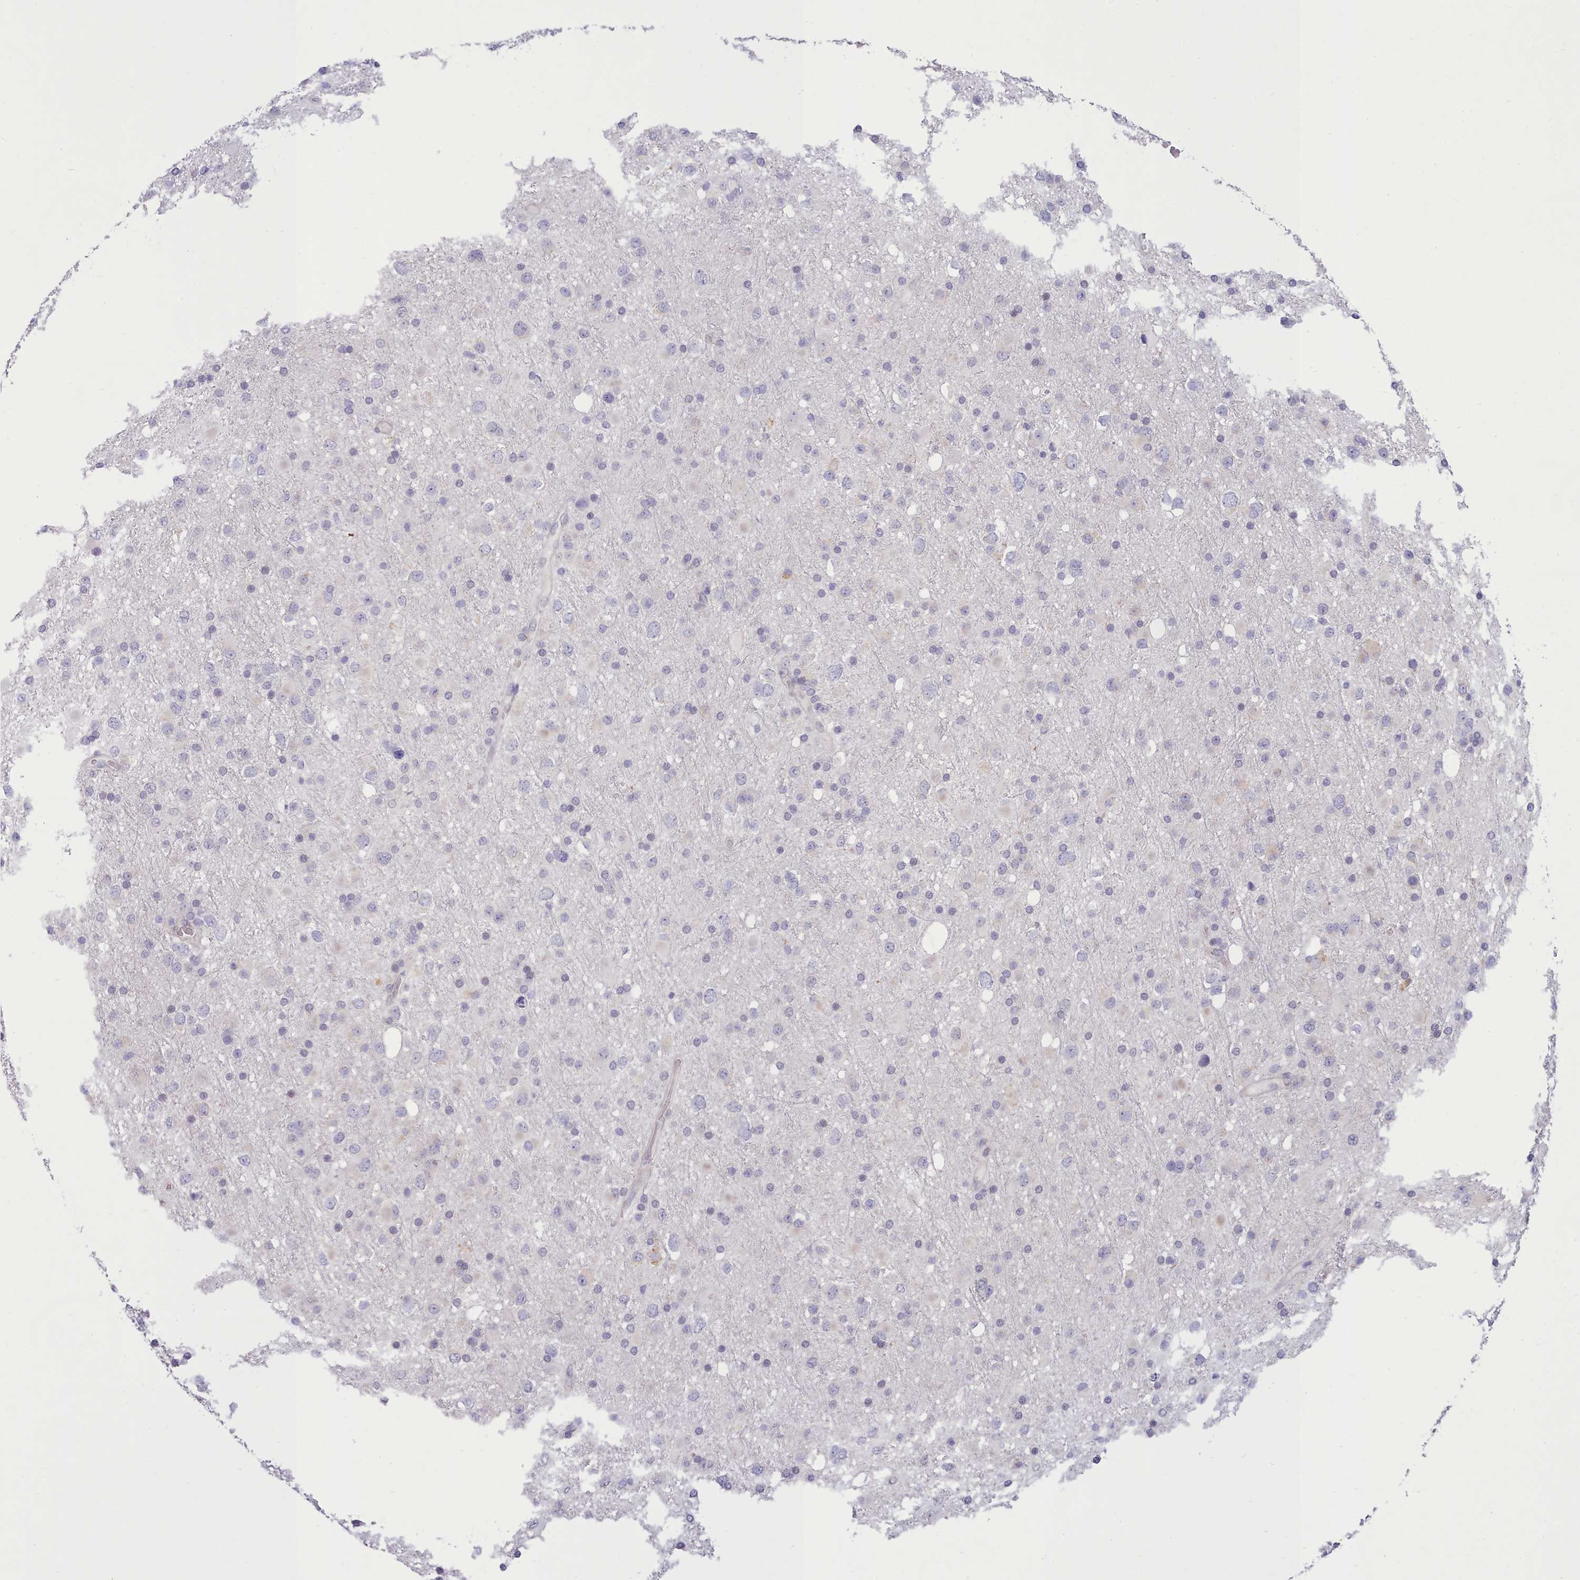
{"staining": {"intensity": "negative", "quantity": "none", "location": "none"}, "tissue": "glioma", "cell_type": "Tumor cells", "image_type": "cancer", "snomed": [{"axis": "morphology", "description": "Glioma, malignant, Low grade"}, {"axis": "topography", "description": "Brain"}], "caption": "Immunohistochemistry of malignant low-grade glioma demonstrates no staining in tumor cells.", "gene": "TMEM253", "patient": {"sex": "female", "age": 32}}